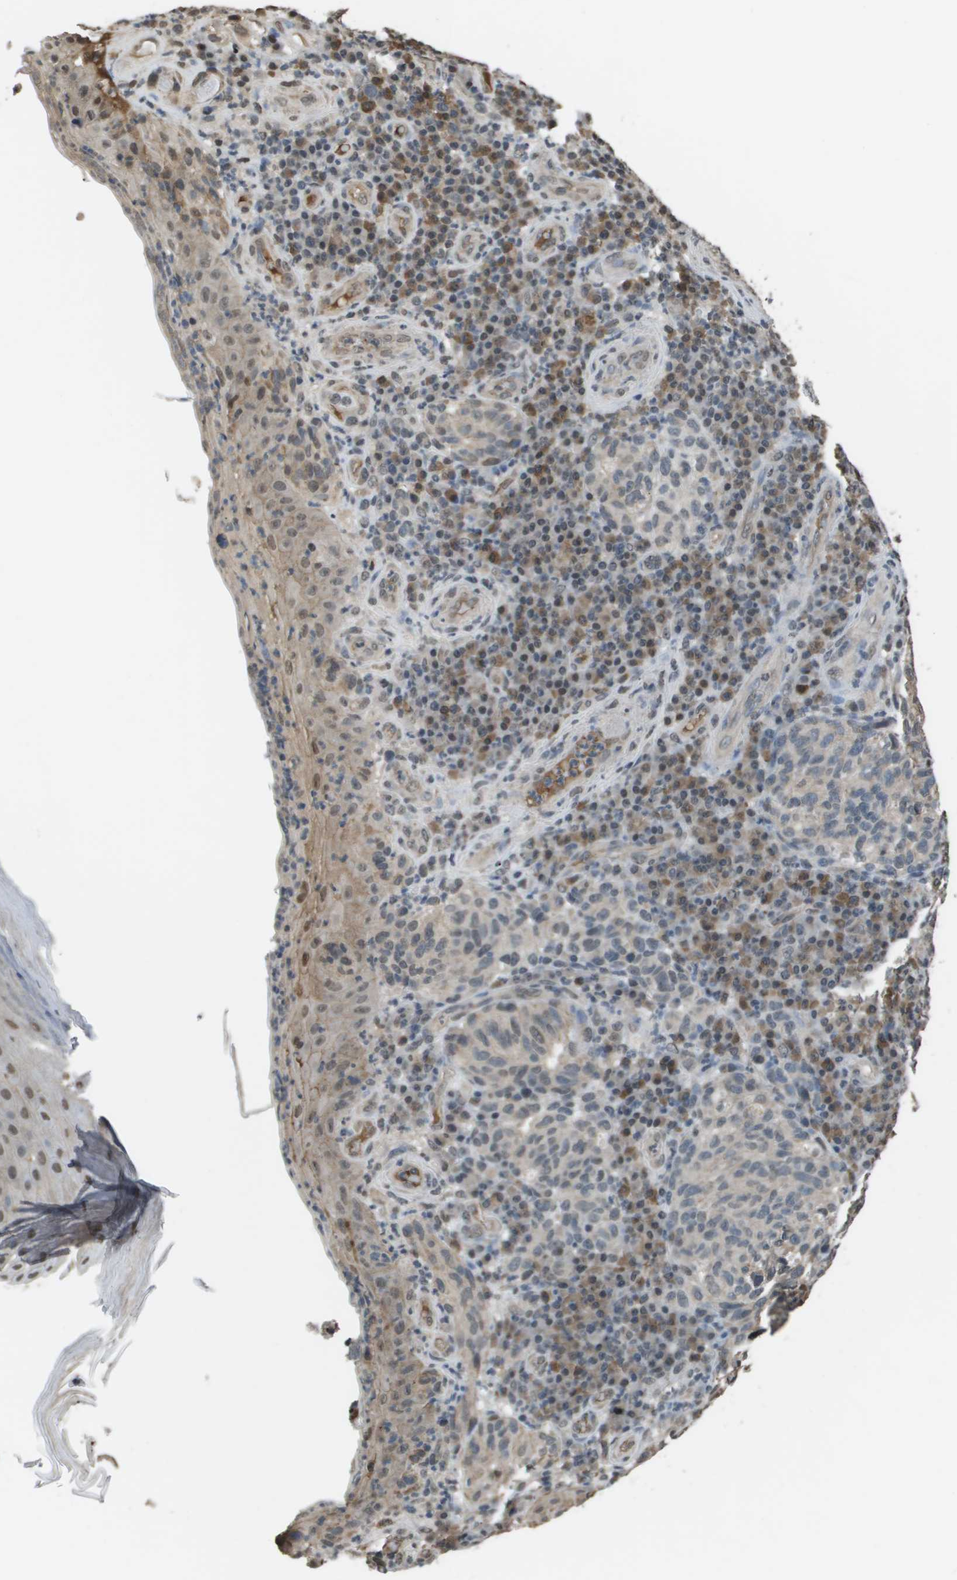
{"staining": {"intensity": "negative", "quantity": "none", "location": "none"}, "tissue": "melanoma", "cell_type": "Tumor cells", "image_type": "cancer", "snomed": [{"axis": "morphology", "description": "Malignant melanoma, NOS"}, {"axis": "topography", "description": "Skin"}], "caption": "Immunohistochemical staining of human melanoma displays no significant positivity in tumor cells.", "gene": "NDRG2", "patient": {"sex": "female", "age": 73}}